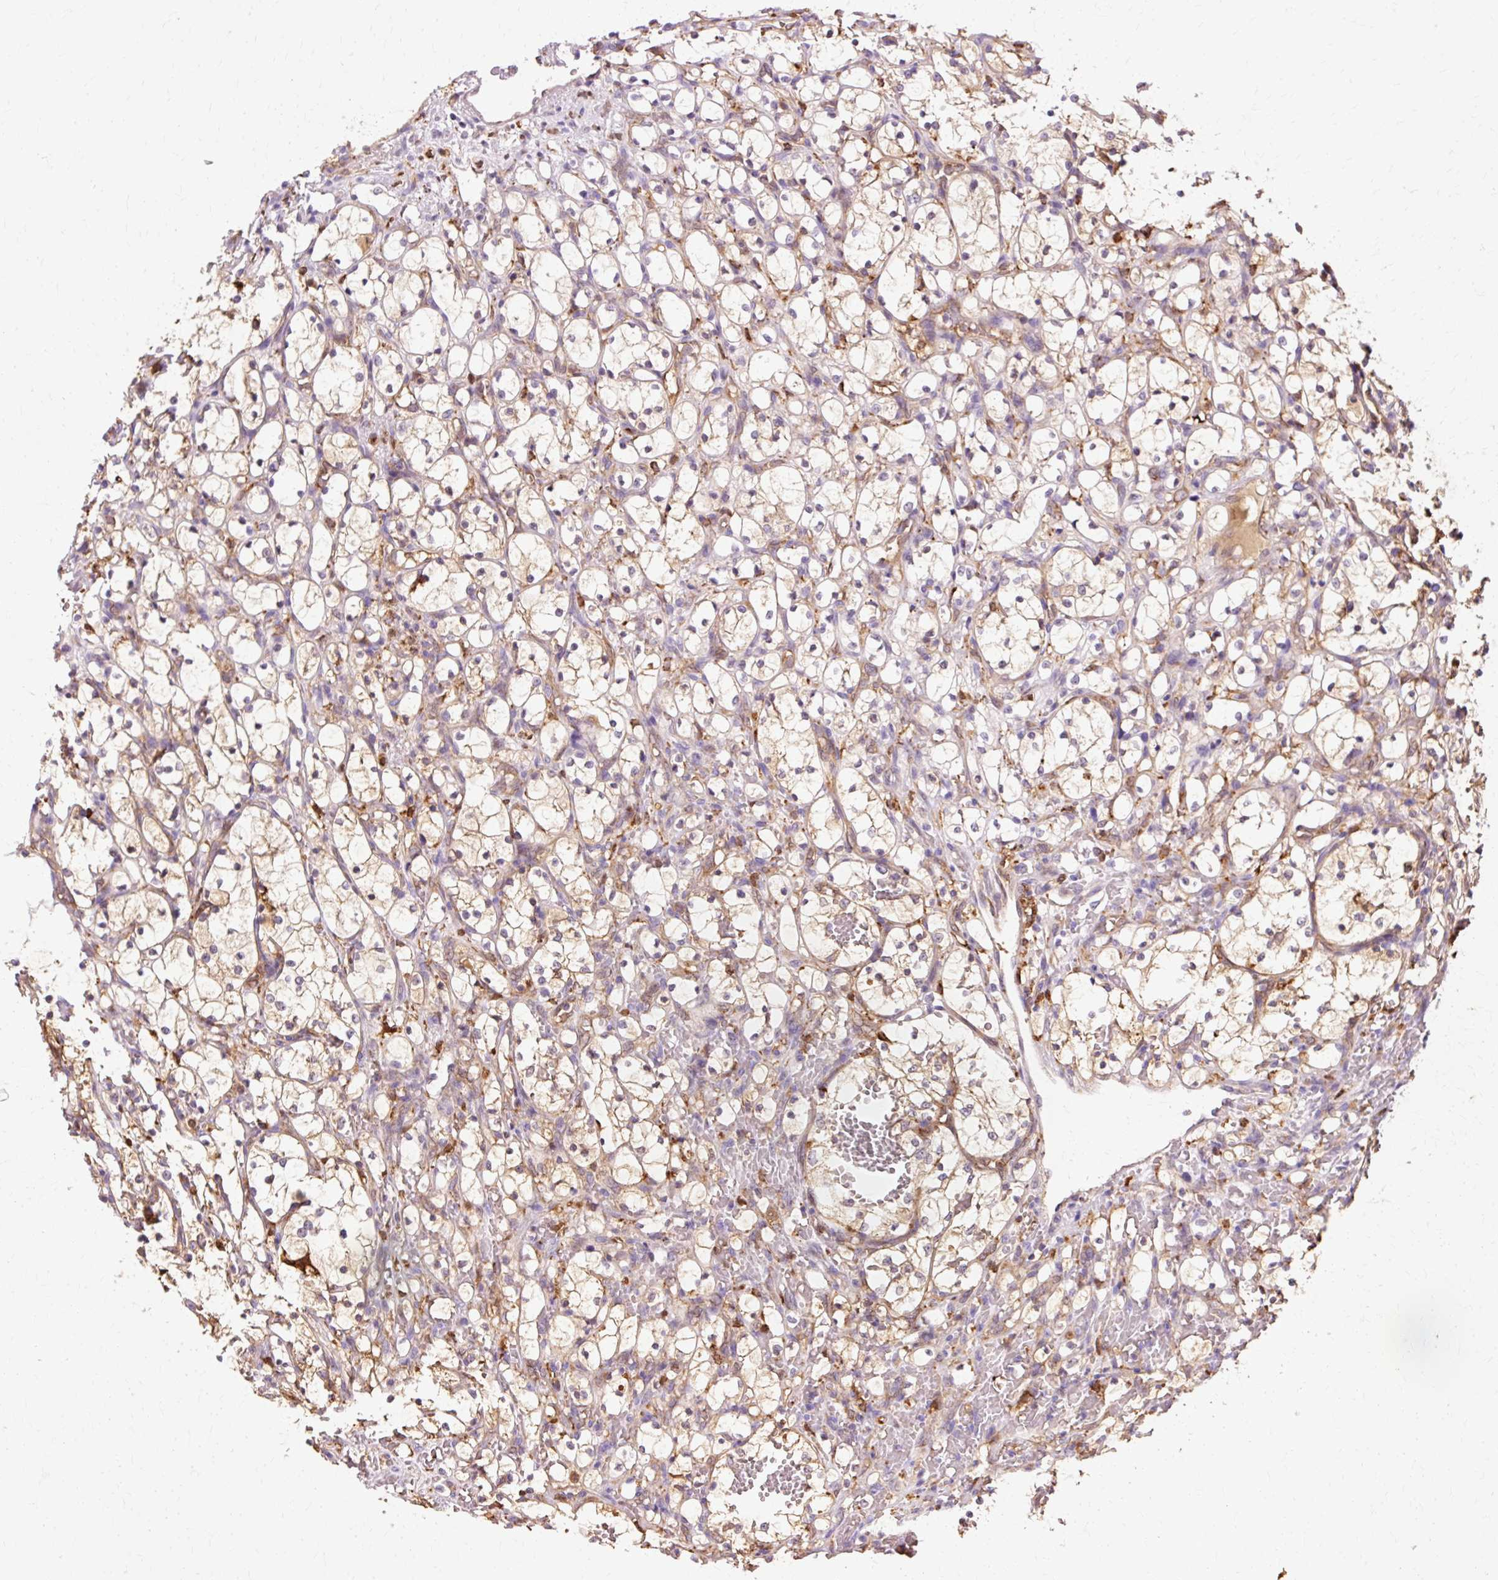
{"staining": {"intensity": "weak", "quantity": "25%-75%", "location": "cytoplasmic/membranous"}, "tissue": "renal cancer", "cell_type": "Tumor cells", "image_type": "cancer", "snomed": [{"axis": "morphology", "description": "Adenocarcinoma, NOS"}, {"axis": "topography", "description": "Kidney"}], "caption": "Renal cancer (adenocarcinoma) stained with immunohistochemistry (IHC) exhibits weak cytoplasmic/membranous staining in about 25%-75% of tumor cells. (DAB (3,3'-diaminobenzidine) = brown stain, brightfield microscopy at high magnification).", "gene": "GPX1", "patient": {"sex": "female", "age": 69}}